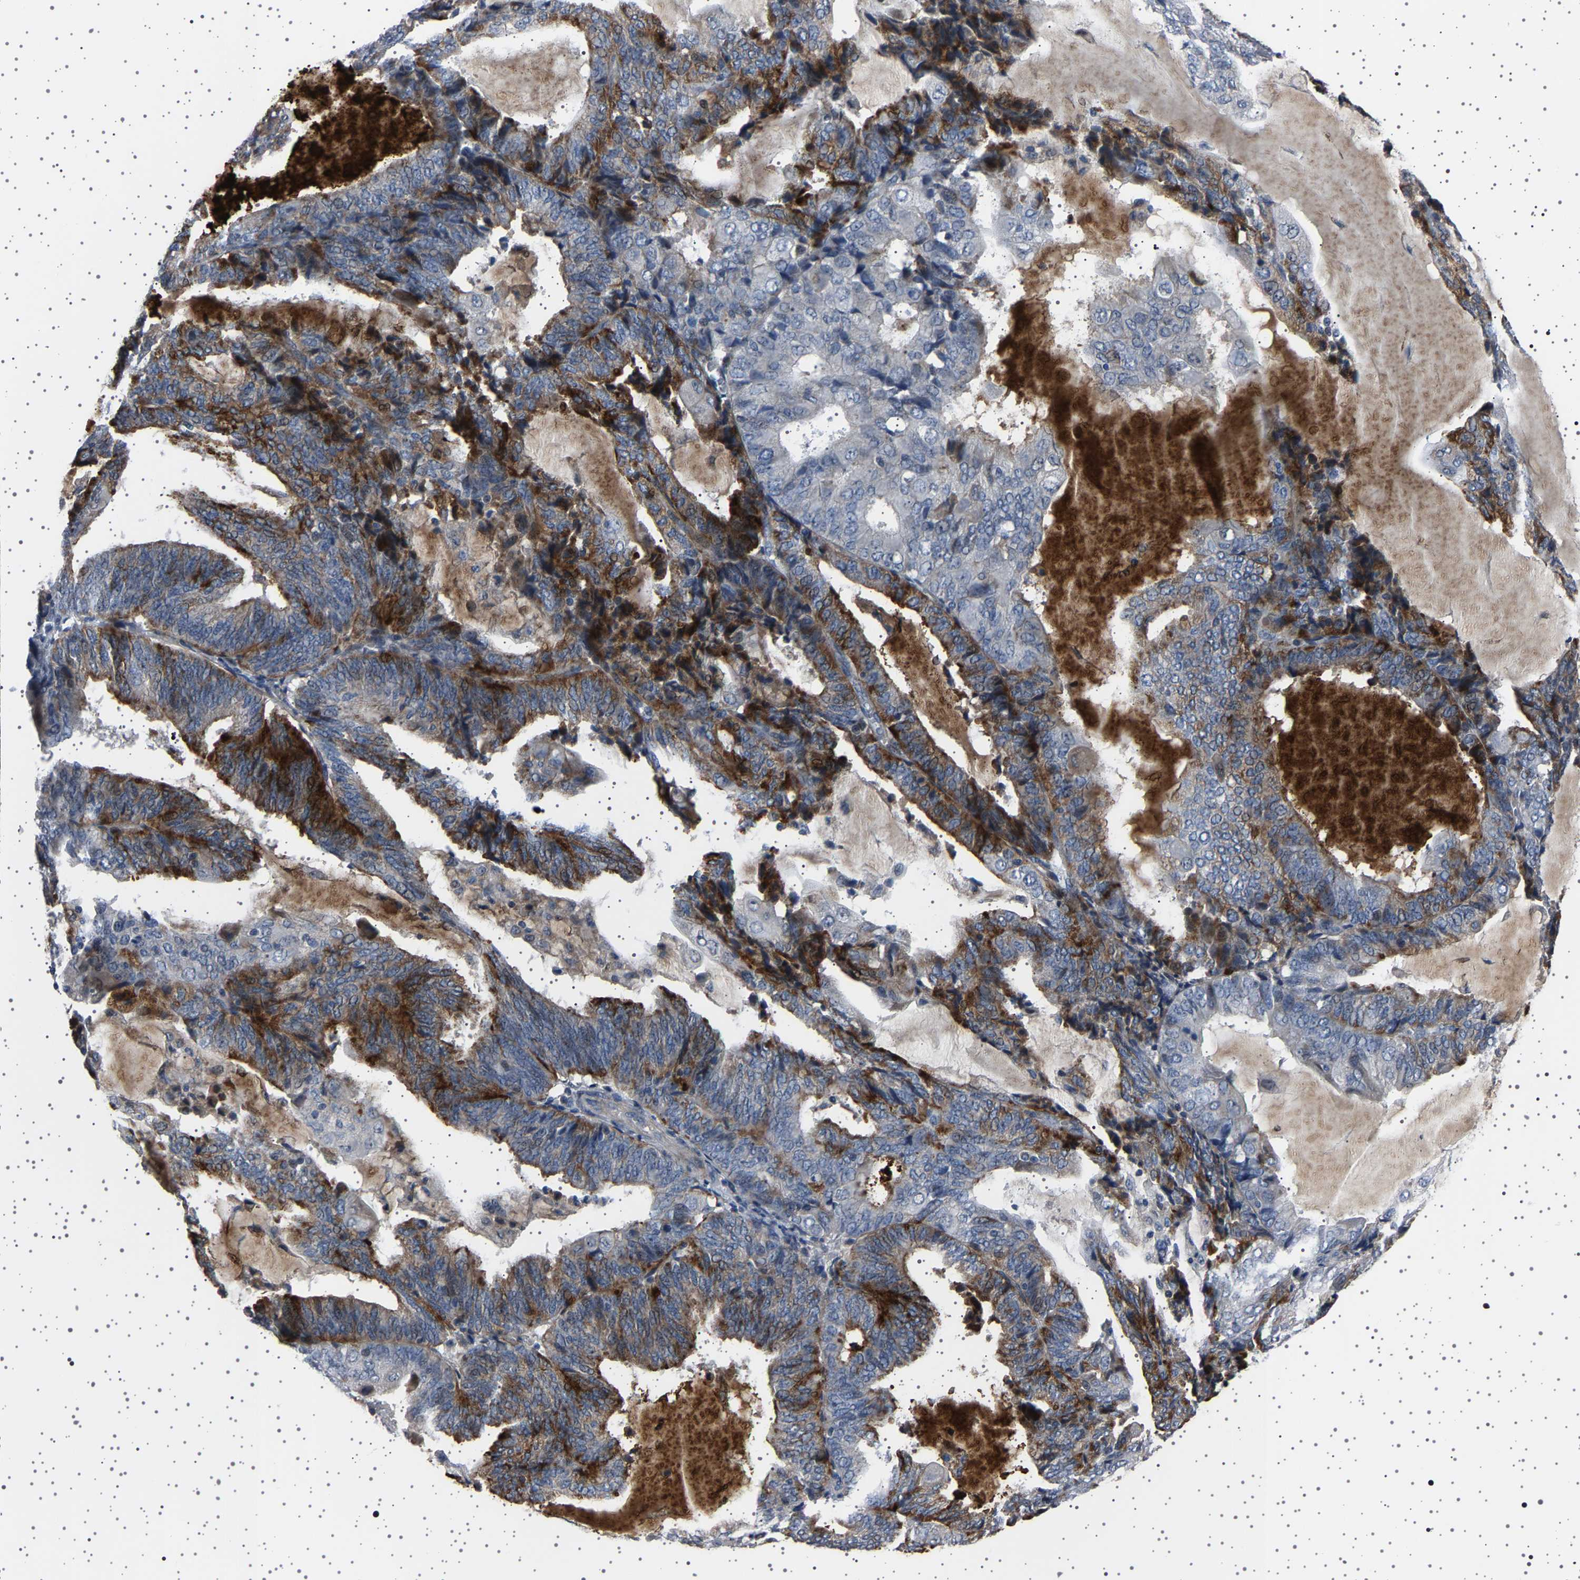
{"staining": {"intensity": "moderate", "quantity": "25%-75%", "location": "cytoplasmic/membranous"}, "tissue": "endometrial cancer", "cell_type": "Tumor cells", "image_type": "cancer", "snomed": [{"axis": "morphology", "description": "Adenocarcinoma, NOS"}, {"axis": "topography", "description": "Endometrium"}], "caption": "Protein expression analysis of endometrial cancer reveals moderate cytoplasmic/membranous positivity in approximately 25%-75% of tumor cells. The staining was performed using DAB, with brown indicating positive protein expression. Nuclei are stained blue with hematoxylin.", "gene": "PAK5", "patient": {"sex": "female", "age": 81}}